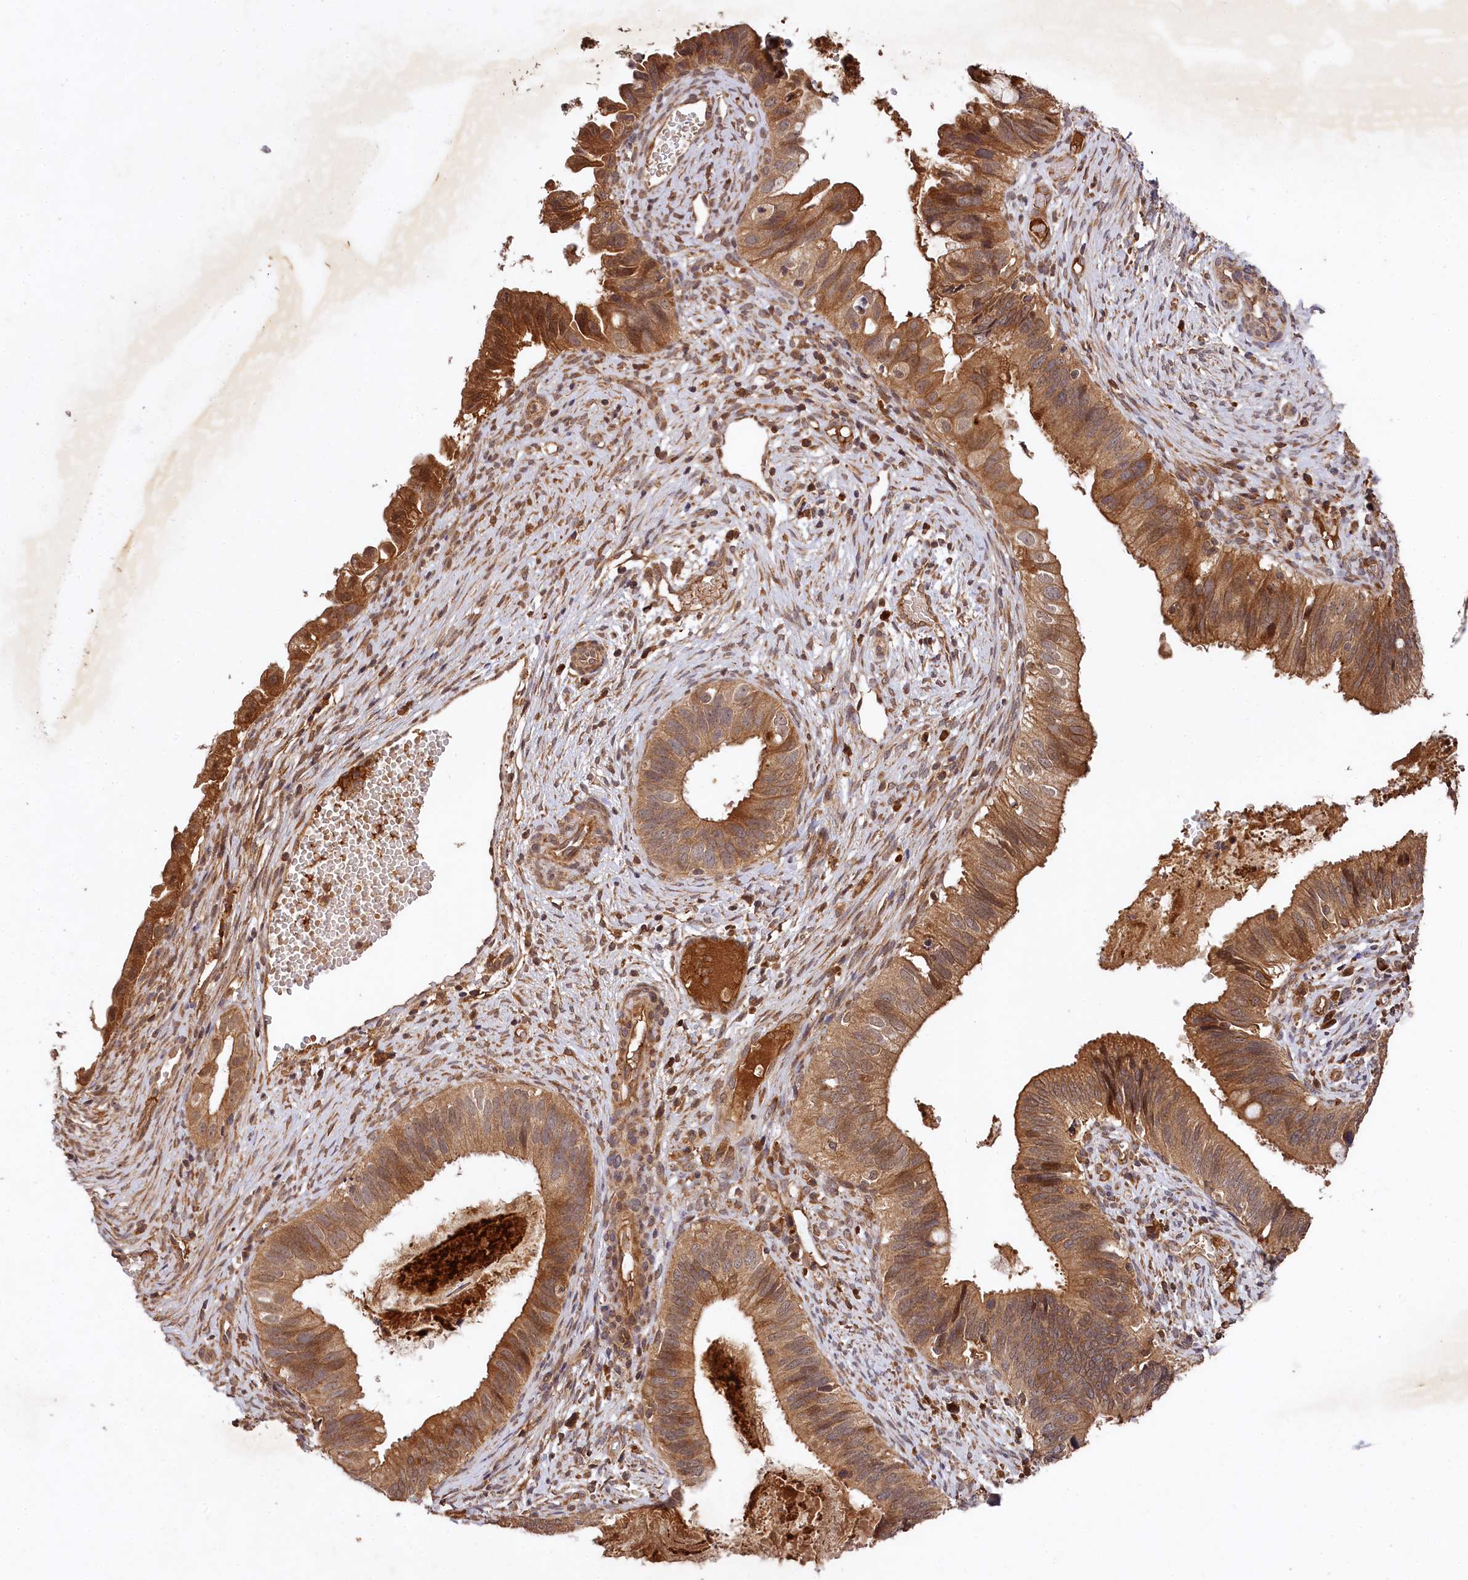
{"staining": {"intensity": "moderate", "quantity": ">75%", "location": "cytoplasmic/membranous"}, "tissue": "cervical cancer", "cell_type": "Tumor cells", "image_type": "cancer", "snomed": [{"axis": "morphology", "description": "Adenocarcinoma, NOS"}, {"axis": "topography", "description": "Cervix"}], "caption": "Immunohistochemistry of cervical cancer exhibits medium levels of moderate cytoplasmic/membranous expression in approximately >75% of tumor cells. The staining is performed using DAB brown chromogen to label protein expression. The nuclei are counter-stained blue using hematoxylin.", "gene": "MCF2L2", "patient": {"sex": "female", "age": 42}}